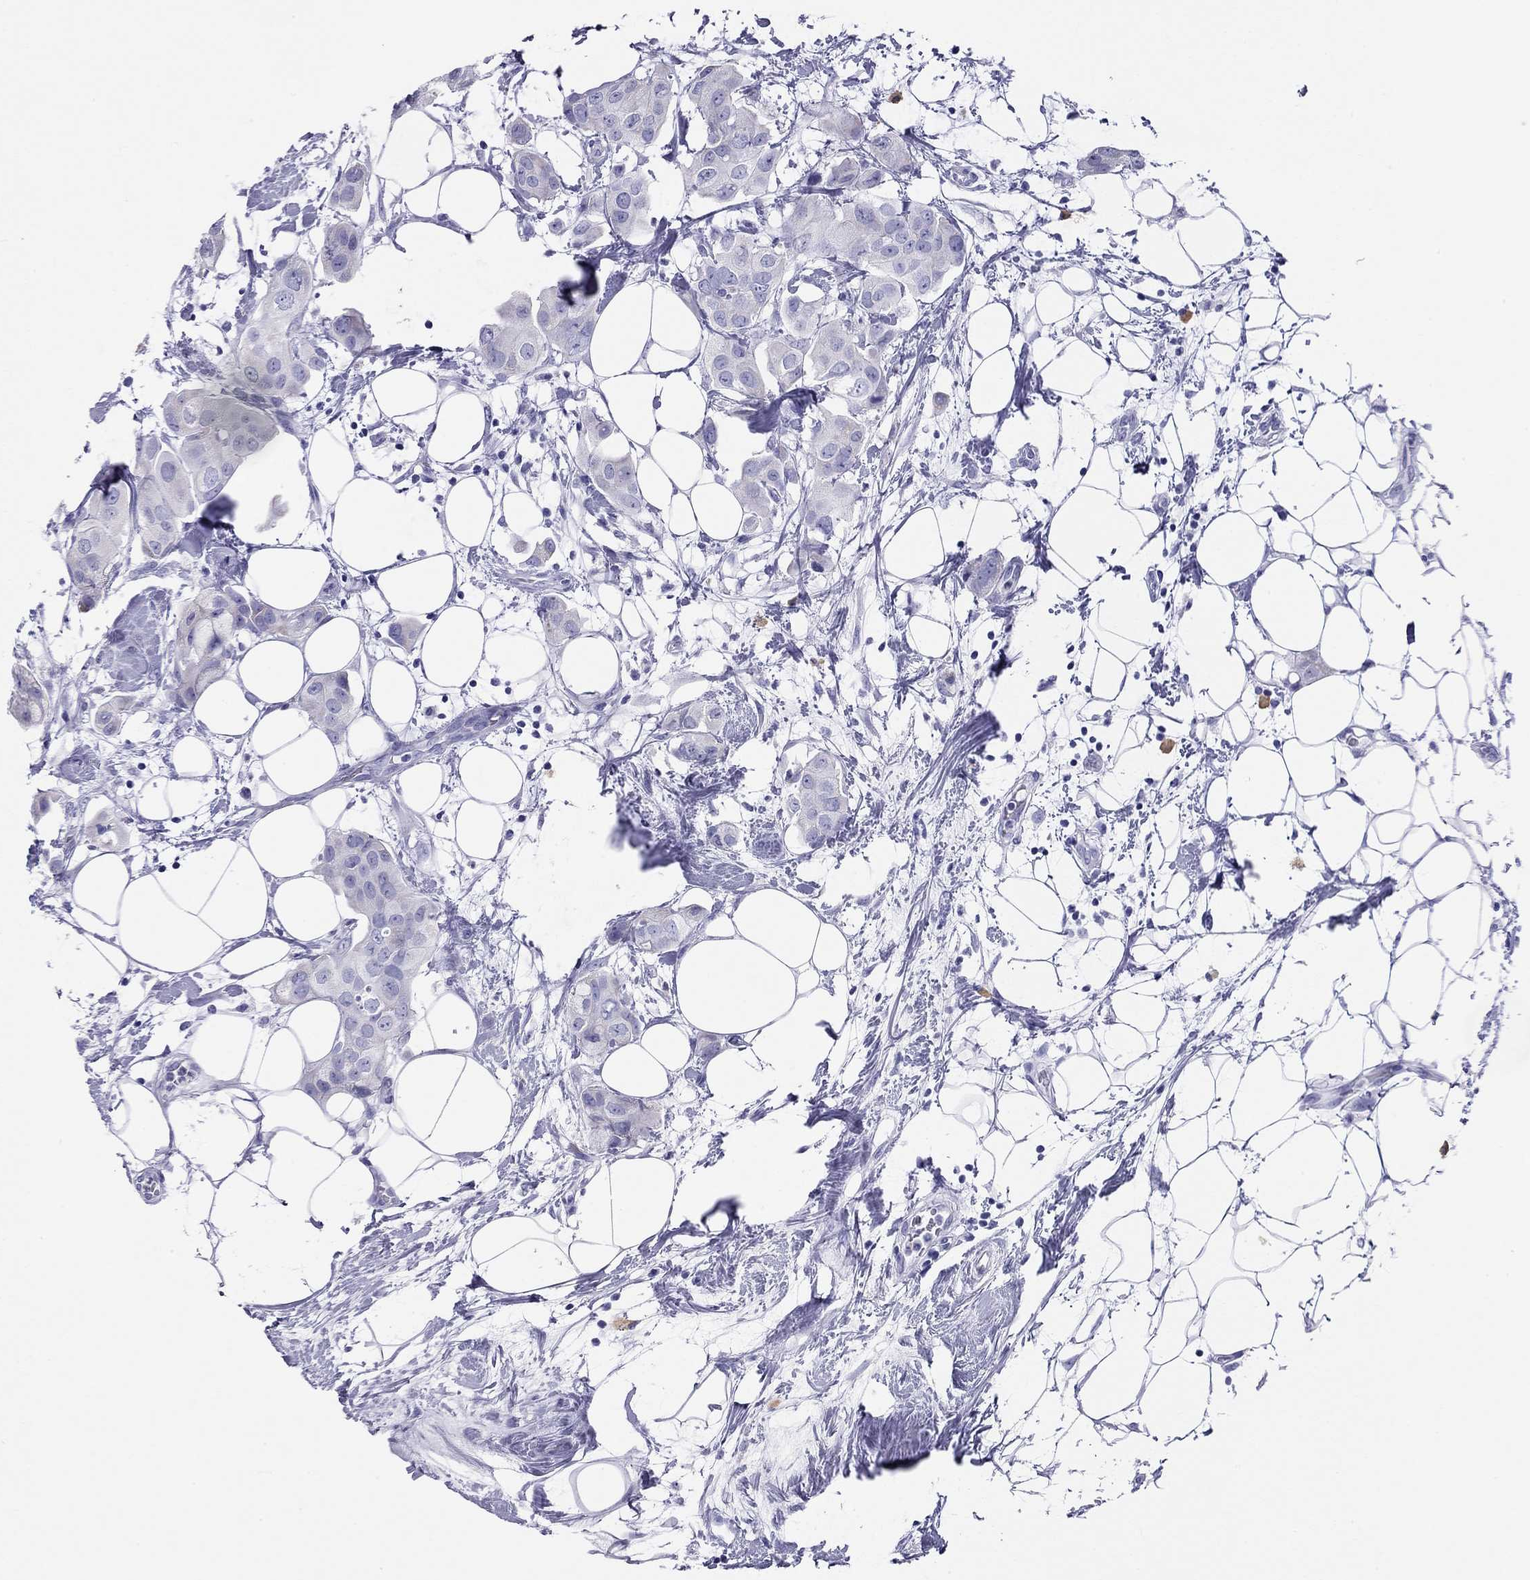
{"staining": {"intensity": "negative", "quantity": "none", "location": "none"}, "tissue": "breast cancer", "cell_type": "Tumor cells", "image_type": "cancer", "snomed": [{"axis": "morphology", "description": "Normal tissue, NOS"}, {"axis": "morphology", "description": "Duct carcinoma"}, {"axis": "topography", "description": "Breast"}], "caption": "IHC histopathology image of breast cancer stained for a protein (brown), which exhibits no positivity in tumor cells.", "gene": "DPY19L2", "patient": {"sex": "female", "age": 40}}